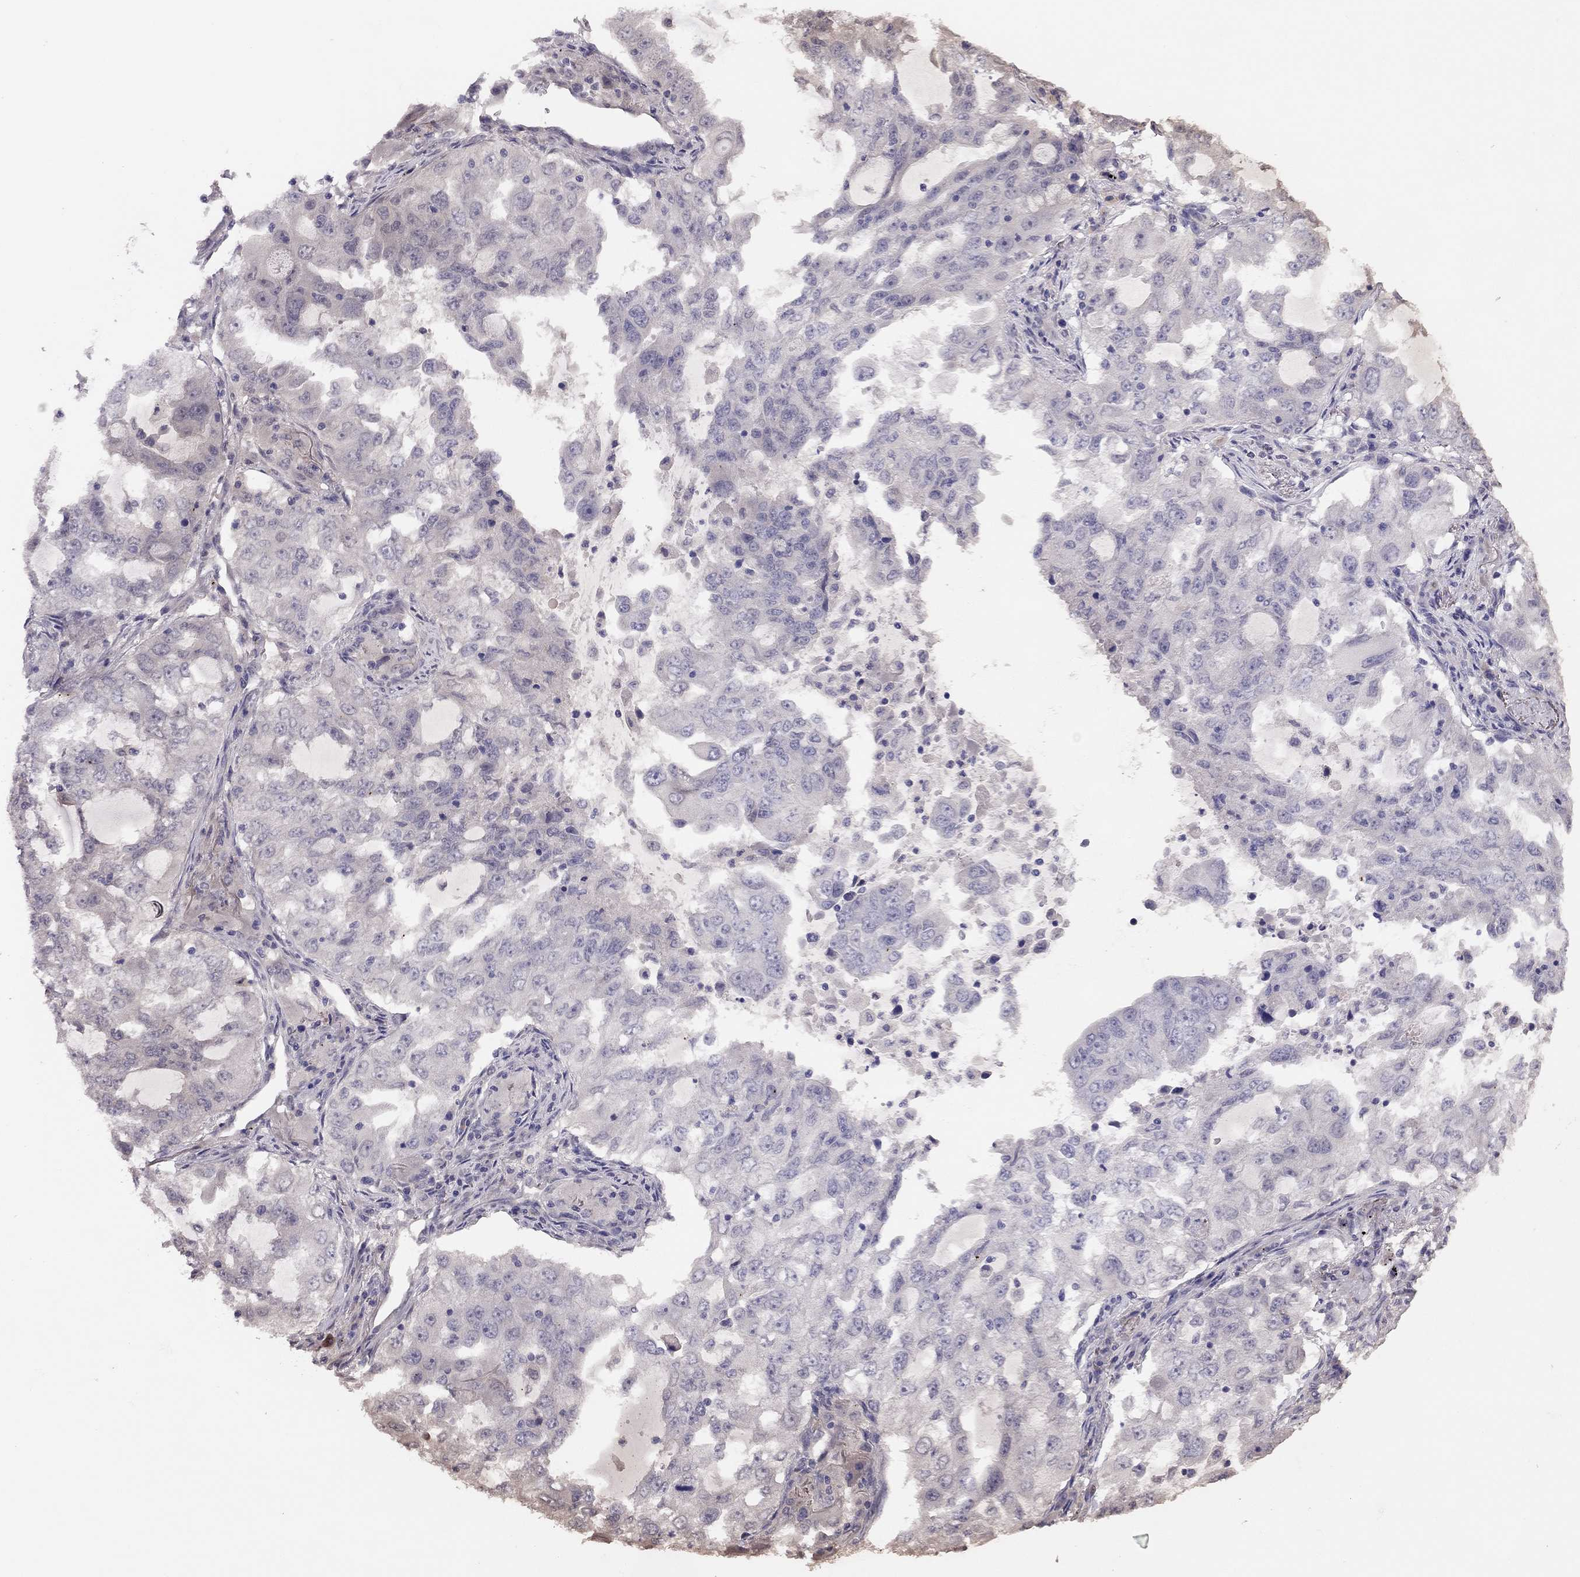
{"staining": {"intensity": "negative", "quantity": "none", "location": "none"}, "tissue": "lung cancer", "cell_type": "Tumor cells", "image_type": "cancer", "snomed": [{"axis": "morphology", "description": "Adenocarcinoma, NOS"}, {"axis": "topography", "description": "Lung"}], "caption": "This is an IHC photomicrograph of human lung cancer (adenocarcinoma). There is no expression in tumor cells.", "gene": "LRIT2", "patient": {"sex": "female", "age": 61}}